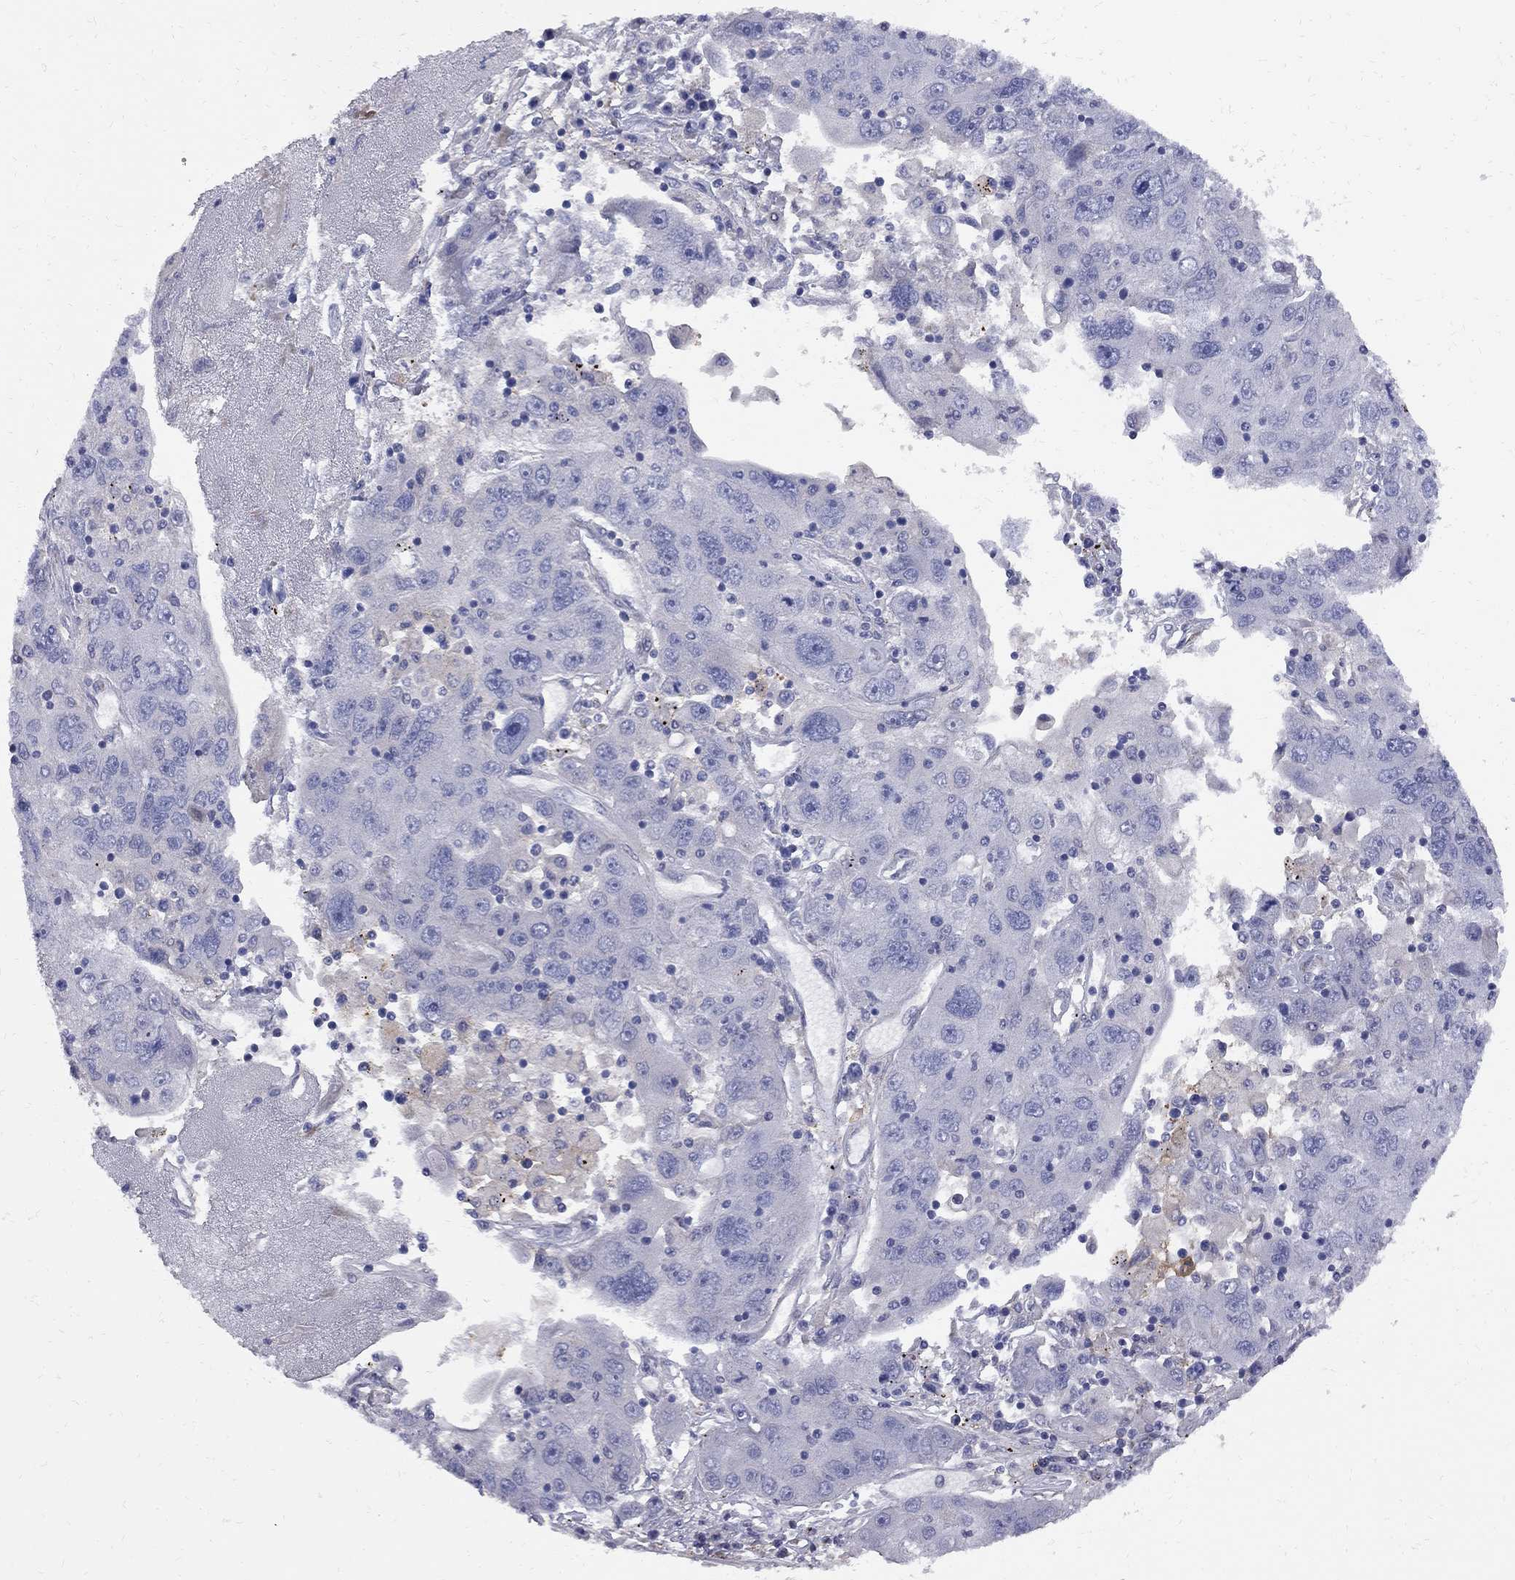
{"staining": {"intensity": "negative", "quantity": "none", "location": "none"}, "tissue": "stomach cancer", "cell_type": "Tumor cells", "image_type": "cancer", "snomed": [{"axis": "morphology", "description": "Adenocarcinoma, NOS"}, {"axis": "topography", "description": "Stomach"}], "caption": "Immunohistochemical staining of human stomach adenocarcinoma reveals no significant staining in tumor cells. Nuclei are stained in blue.", "gene": "MTHFR", "patient": {"sex": "male", "age": 56}}